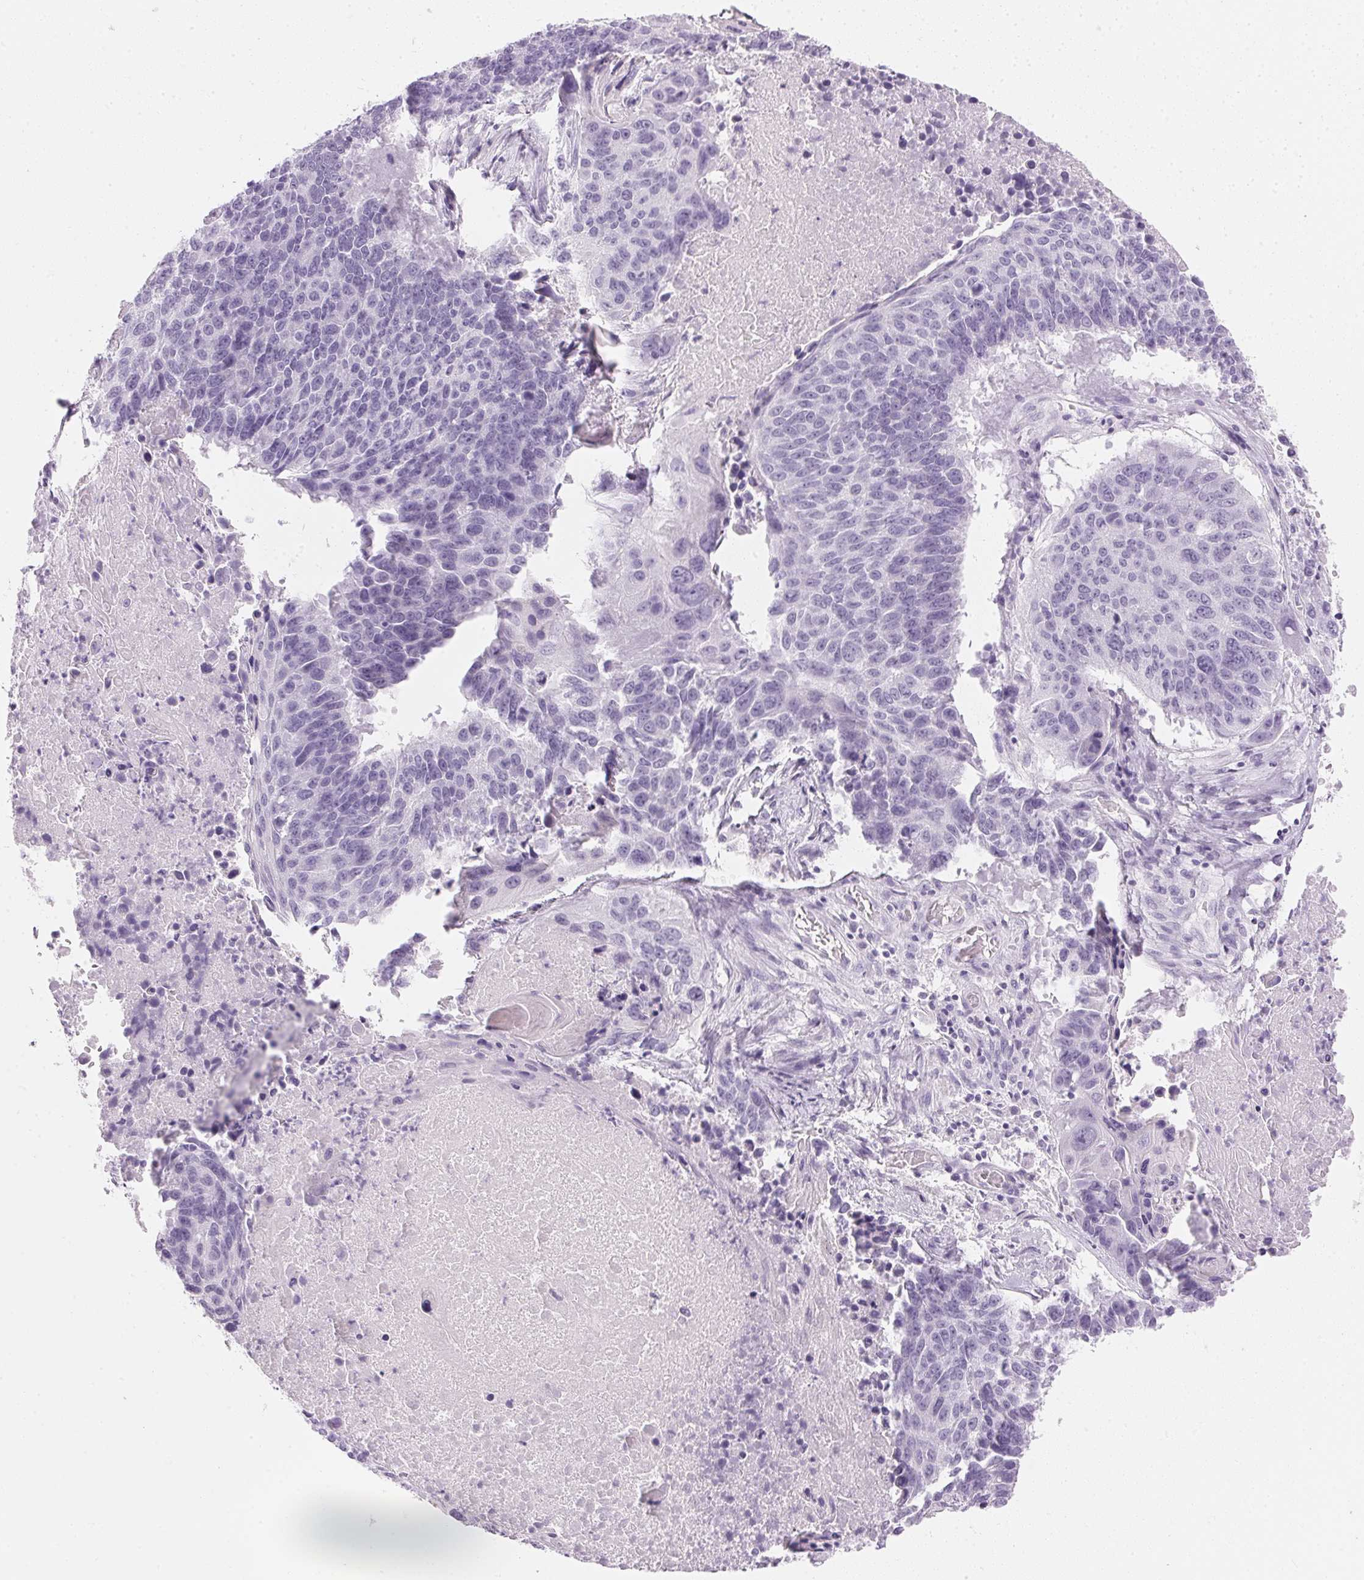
{"staining": {"intensity": "negative", "quantity": "none", "location": "none"}, "tissue": "lung cancer", "cell_type": "Tumor cells", "image_type": "cancer", "snomed": [{"axis": "morphology", "description": "Squamous cell carcinoma, NOS"}, {"axis": "topography", "description": "Lung"}], "caption": "The immunohistochemistry image has no significant staining in tumor cells of lung cancer tissue. (Immunohistochemistry, brightfield microscopy, high magnification).", "gene": "IGFBP1", "patient": {"sex": "male", "age": 73}}